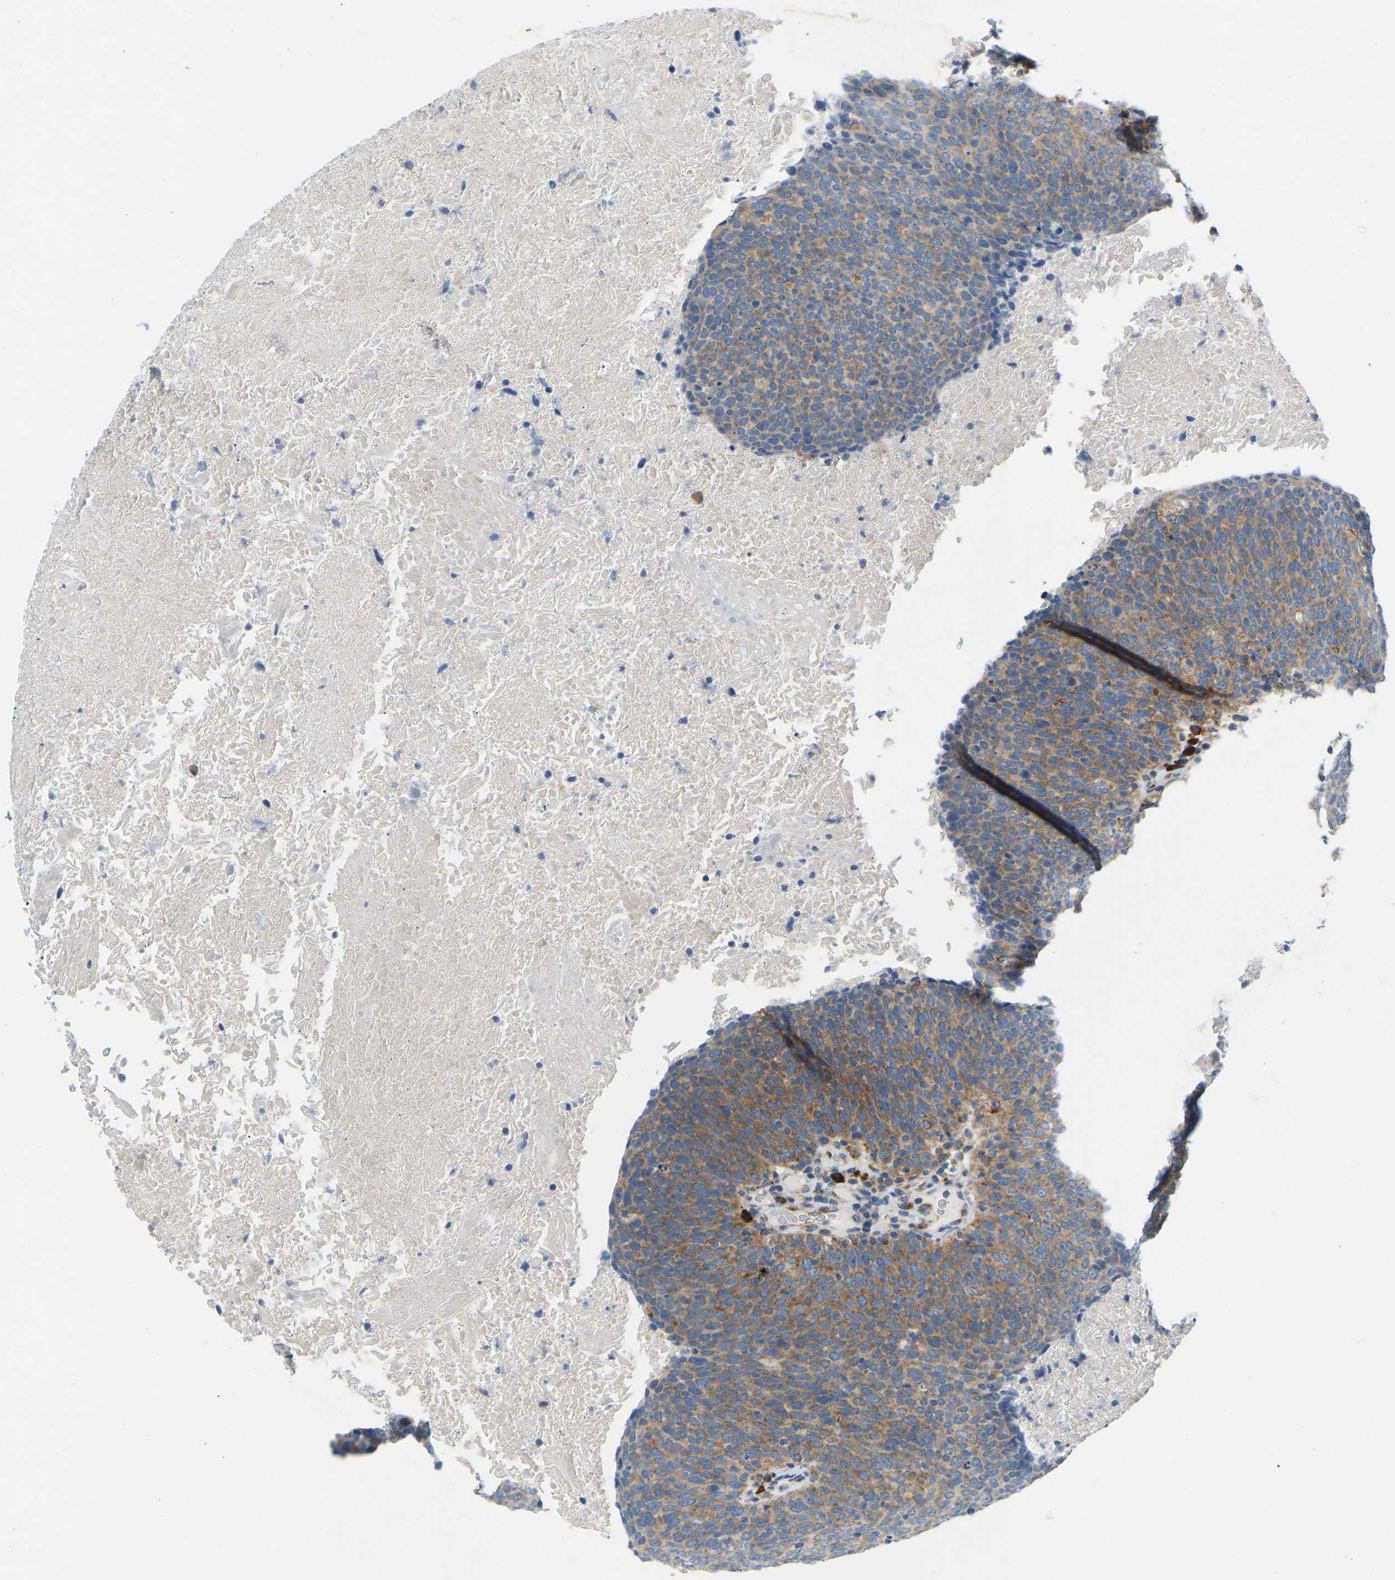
{"staining": {"intensity": "moderate", "quantity": ">75%", "location": "cytoplasmic/membranous"}, "tissue": "head and neck cancer", "cell_type": "Tumor cells", "image_type": "cancer", "snomed": [{"axis": "morphology", "description": "Squamous cell carcinoma, NOS"}, {"axis": "morphology", "description": "Squamous cell carcinoma, metastatic, NOS"}, {"axis": "topography", "description": "Lymph node"}, {"axis": "topography", "description": "Head-Neck"}], "caption": "Immunohistochemistry (IHC) (DAB (3,3'-diaminobenzidine)) staining of head and neck metastatic squamous cell carcinoma demonstrates moderate cytoplasmic/membranous protein expression in approximately >75% of tumor cells. The staining was performed using DAB to visualize the protein expression in brown, while the nuclei were stained in blue with hematoxylin (Magnification: 20x).", "gene": "SND1", "patient": {"sex": "male", "age": 62}}